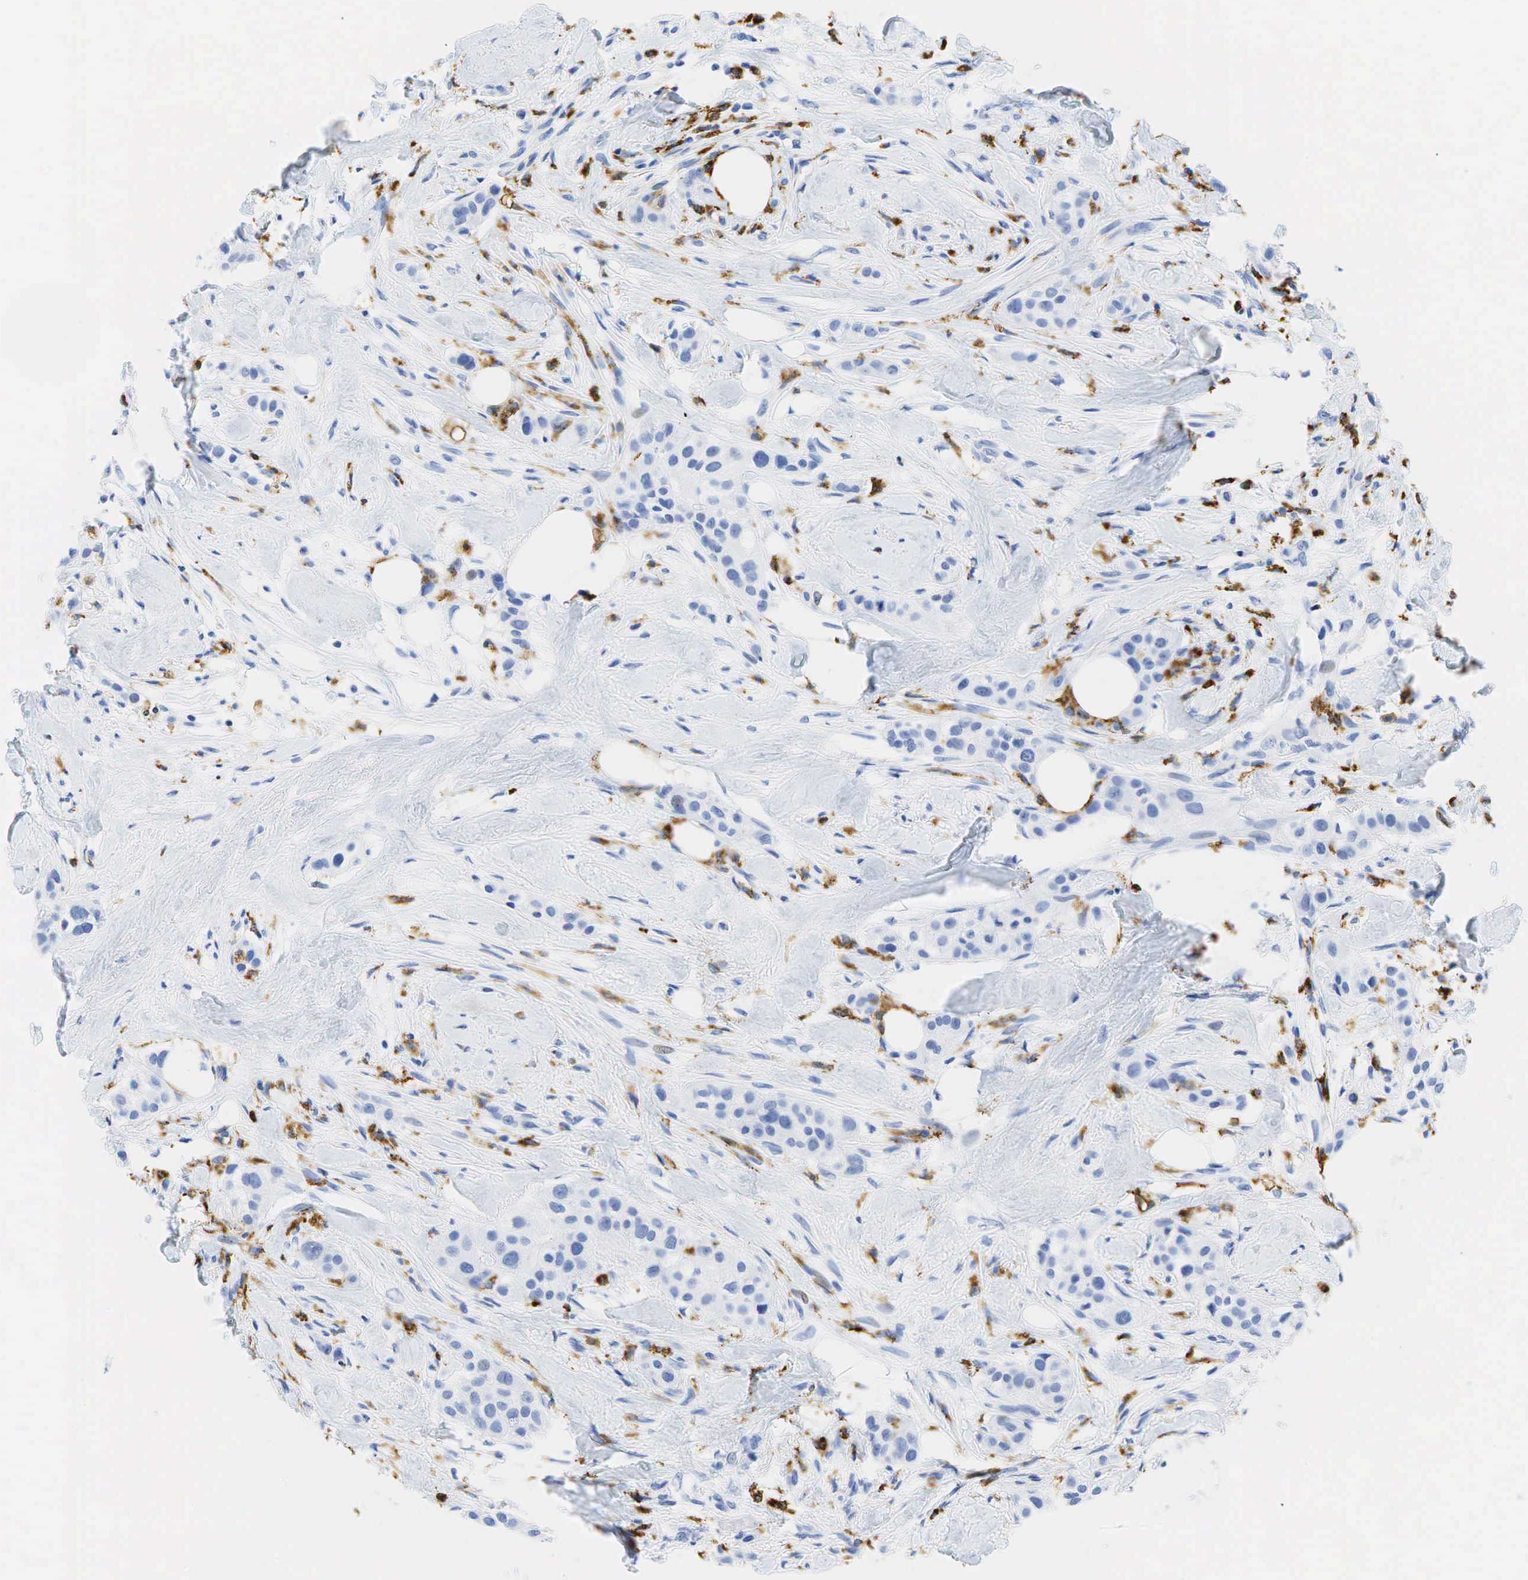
{"staining": {"intensity": "negative", "quantity": "none", "location": "none"}, "tissue": "breast cancer", "cell_type": "Tumor cells", "image_type": "cancer", "snomed": [{"axis": "morphology", "description": "Duct carcinoma"}, {"axis": "topography", "description": "Breast"}], "caption": "Immunohistochemistry (IHC) image of breast intraductal carcinoma stained for a protein (brown), which exhibits no staining in tumor cells.", "gene": "CD68", "patient": {"sex": "female", "age": 45}}